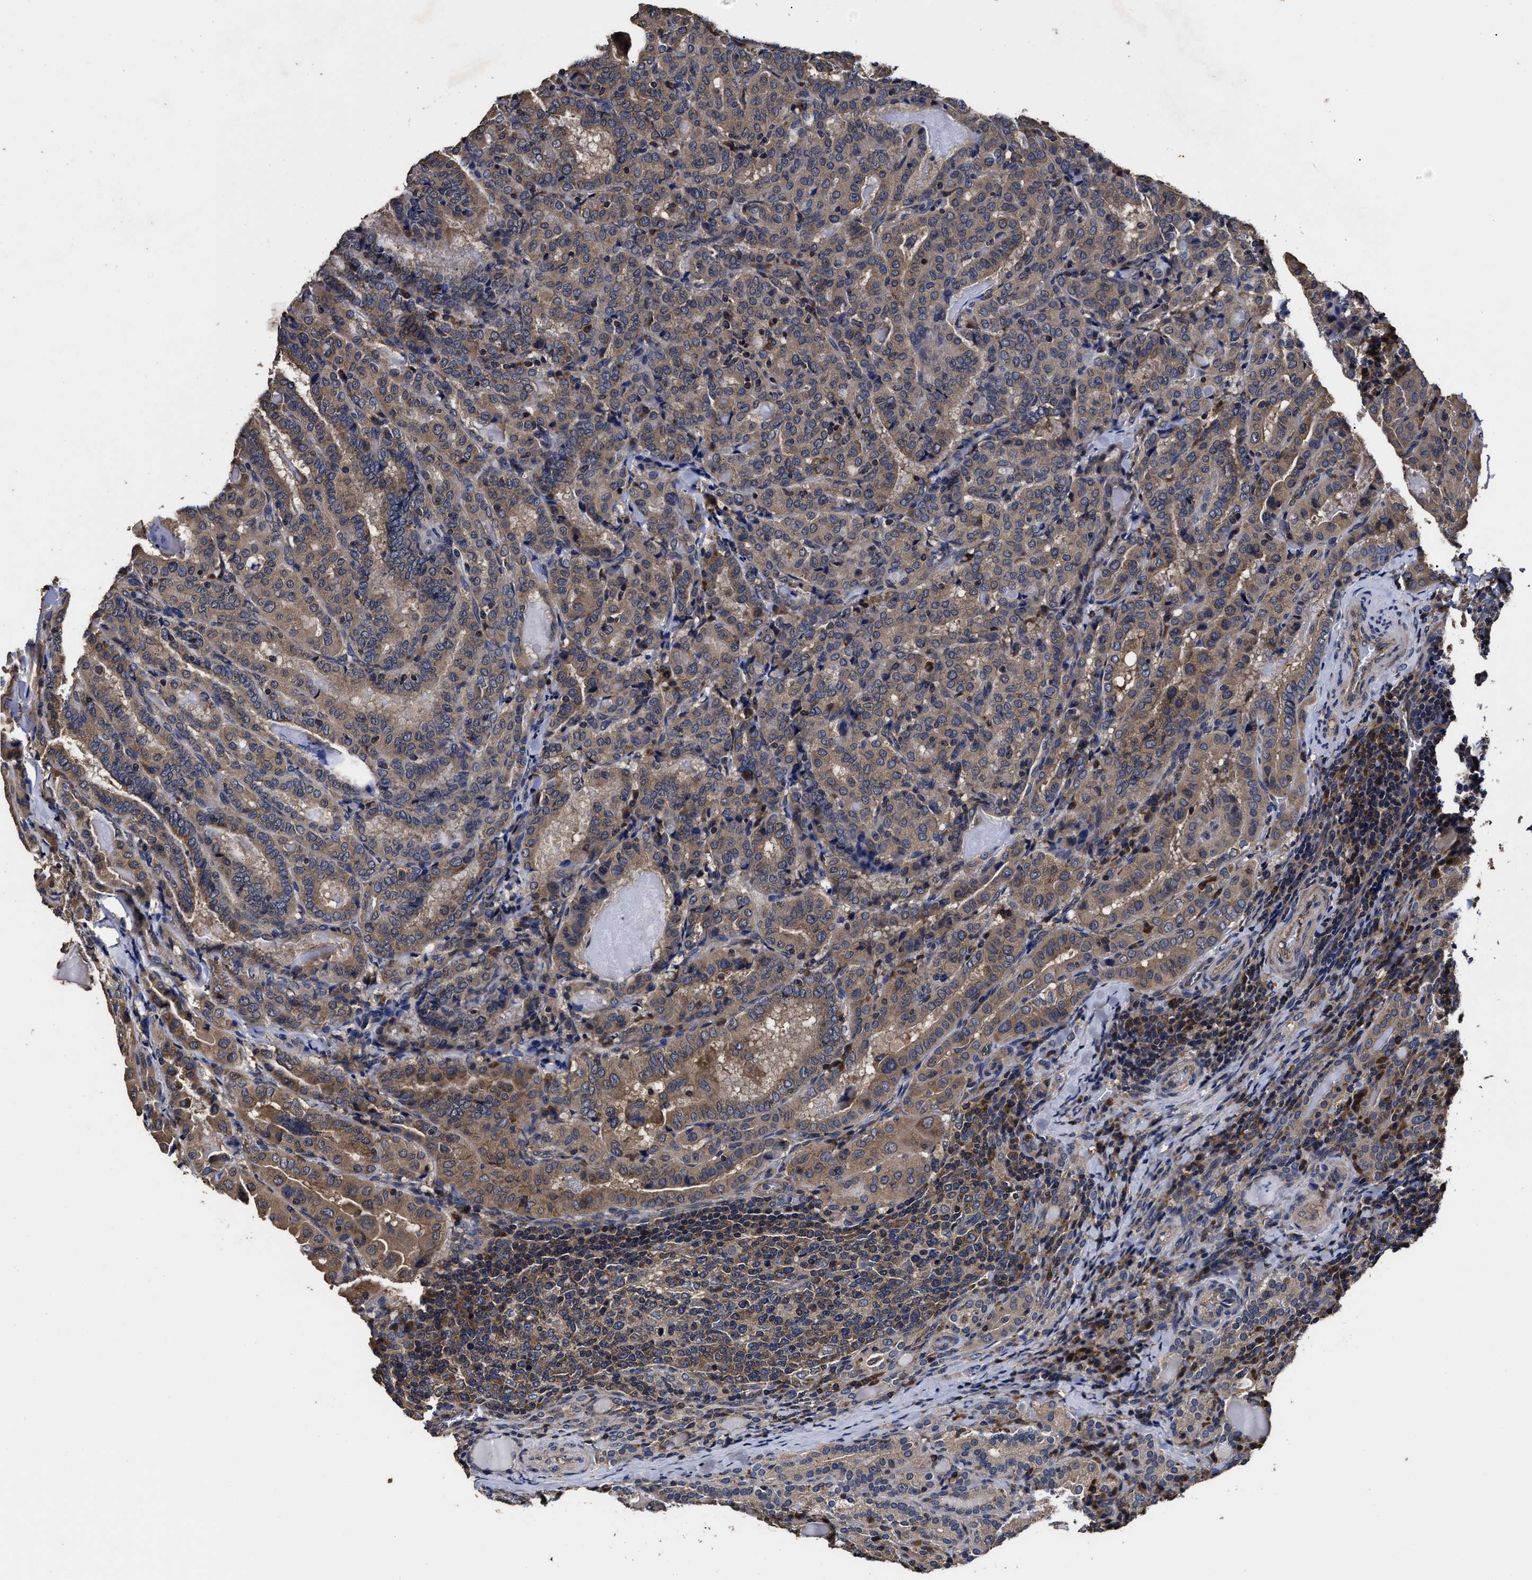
{"staining": {"intensity": "moderate", "quantity": ">75%", "location": "cytoplasmic/membranous"}, "tissue": "thyroid cancer", "cell_type": "Tumor cells", "image_type": "cancer", "snomed": [{"axis": "morphology", "description": "Papillary adenocarcinoma, NOS"}, {"axis": "topography", "description": "Thyroid gland"}], "caption": "Immunohistochemical staining of papillary adenocarcinoma (thyroid) shows medium levels of moderate cytoplasmic/membranous expression in approximately >75% of tumor cells. The protein of interest is shown in brown color, while the nuclei are stained blue.", "gene": "AVEN", "patient": {"sex": "female", "age": 42}}